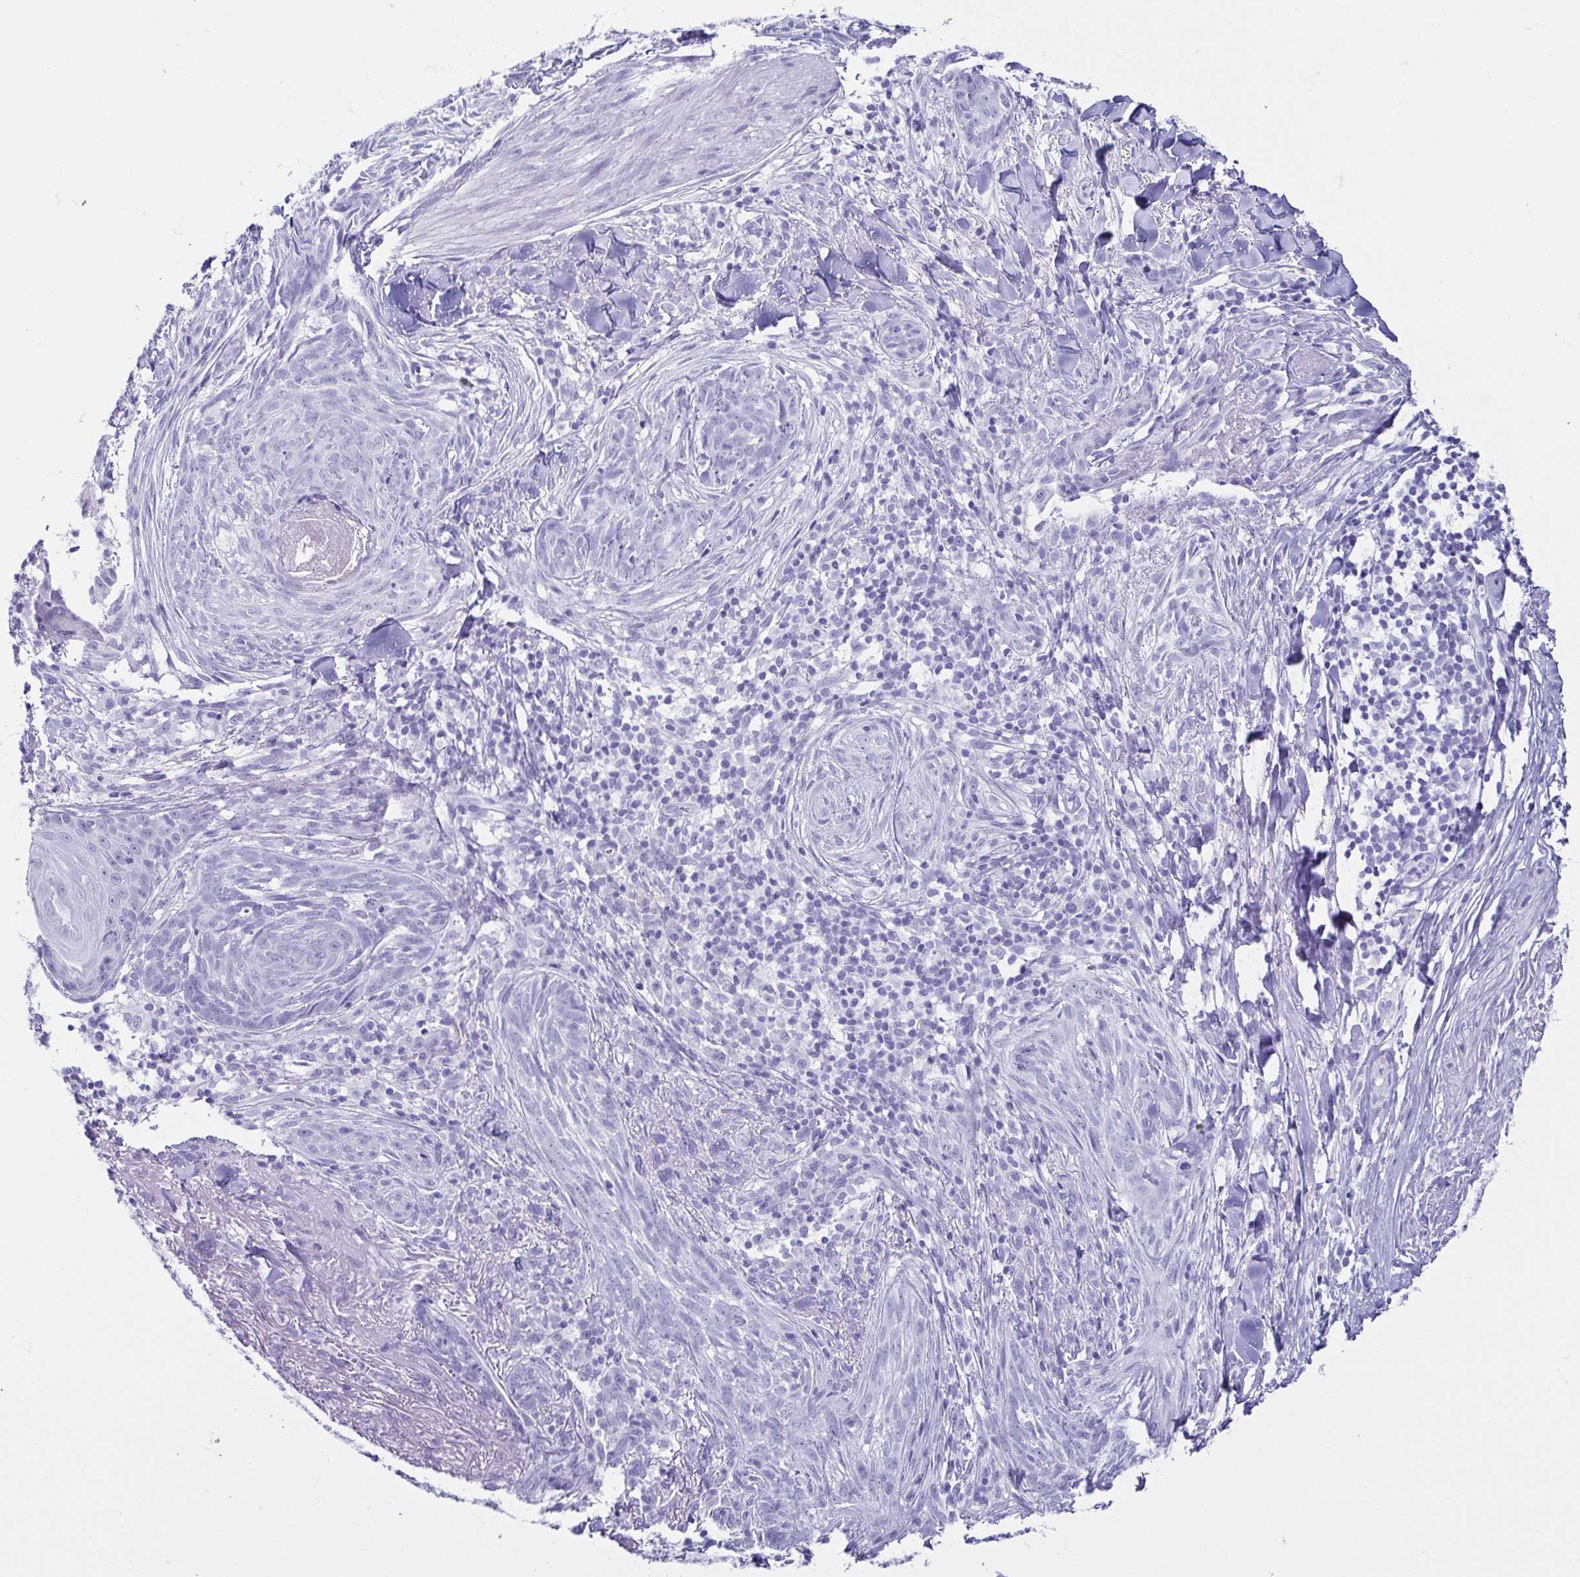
{"staining": {"intensity": "negative", "quantity": "none", "location": "none"}, "tissue": "skin cancer", "cell_type": "Tumor cells", "image_type": "cancer", "snomed": [{"axis": "morphology", "description": "Basal cell carcinoma"}, {"axis": "topography", "description": "Skin"}], "caption": "Tumor cells are negative for protein expression in human skin basal cell carcinoma.", "gene": "CD164L2", "patient": {"sex": "female", "age": 93}}